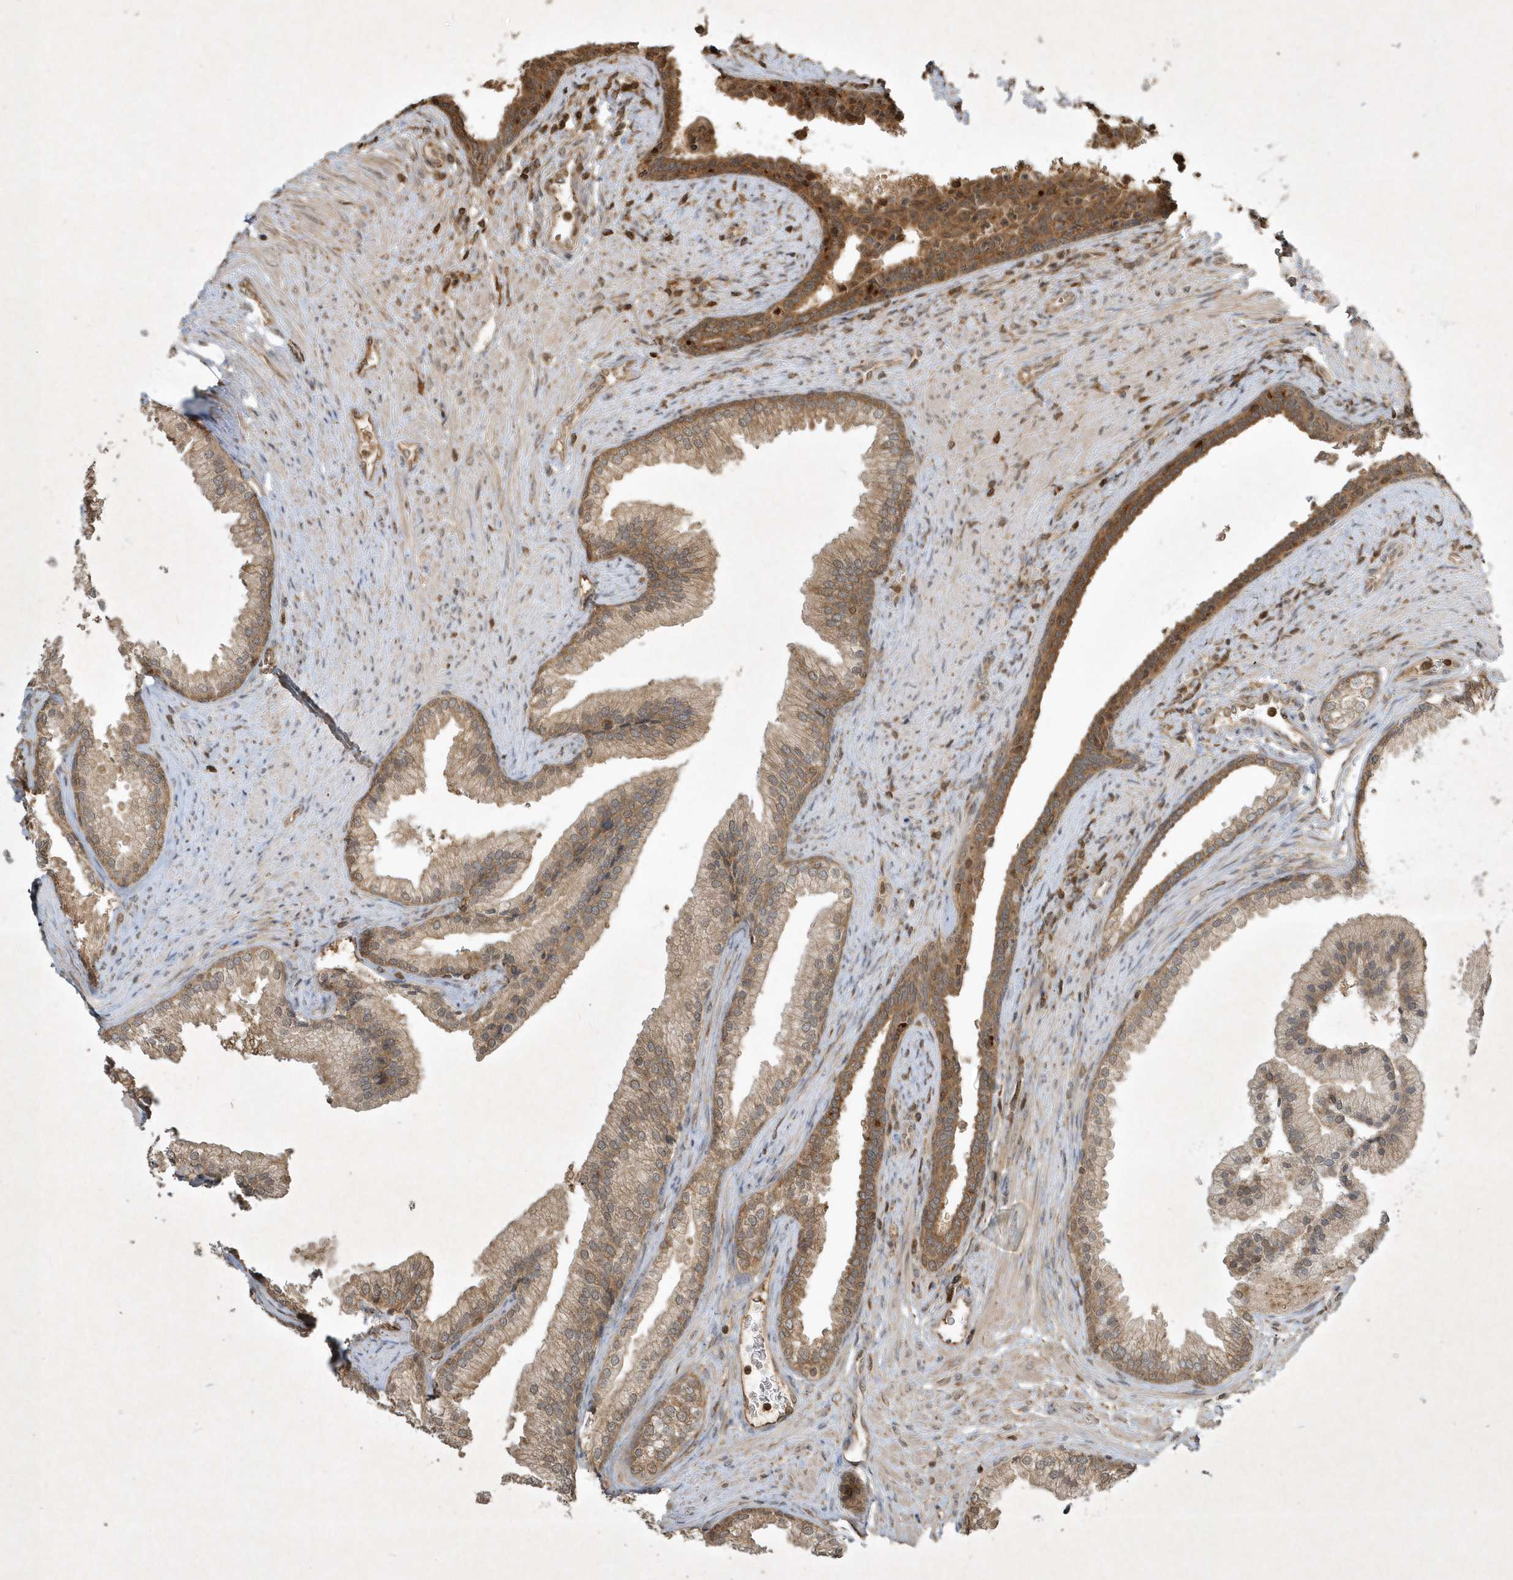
{"staining": {"intensity": "moderate", "quantity": ">75%", "location": "cytoplasmic/membranous"}, "tissue": "prostate", "cell_type": "Glandular cells", "image_type": "normal", "snomed": [{"axis": "morphology", "description": "Normal tissue, NOS"}, {"axis": "topography", "description": "Prostate"}], "caption": "Immunohistochemistry (IHC) of benign prostate demonstrates medium levels of moderate cytoplasmic/membranous staining in approximately >75% of glandular cells.", "gene": "PLTP", "patient": {"sex": "male", "age": 76}}